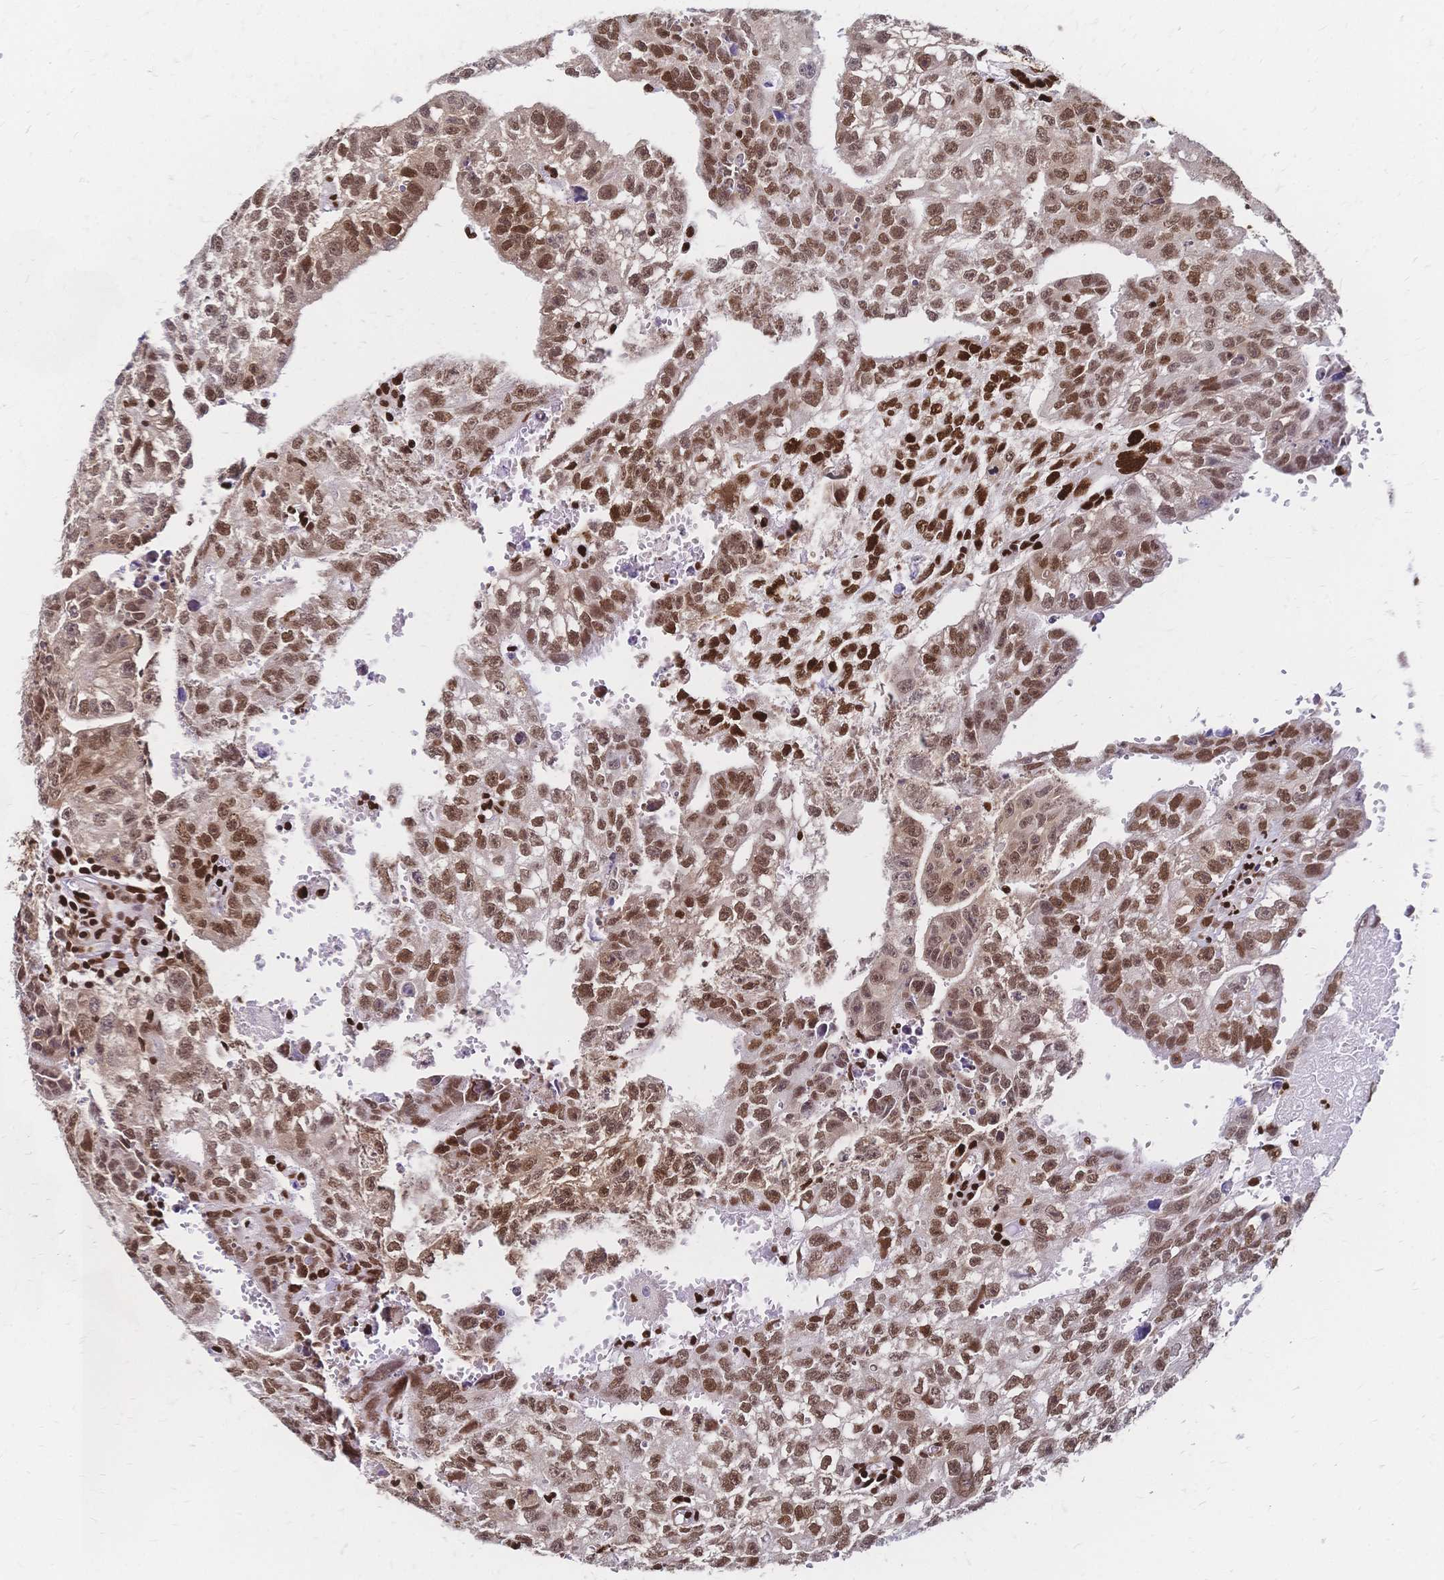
{"staining": {"intensity": "moderate", "quantity": ">75%", "location": "nuclear"}, "tissue": "testis cancer", "cell_type": "Tumor cells", "image_type": "cancer", "snomed": [{"axis": "morphology", "description": "Carcinoma, Embryonal, NOS"}, {"axis": "morphology", "description": "Teratoma, malignant, NOS"}, {"axis": "topography", "description": "Testis"}], "caption": "High-power microscopy captured an immunohistochemistry micrograph of testis cancer, revealing moderate nuclear expression in about >75% of tumor cells.", "gene": "HDGF", "patient": {"sex": "male", "age": 24}}